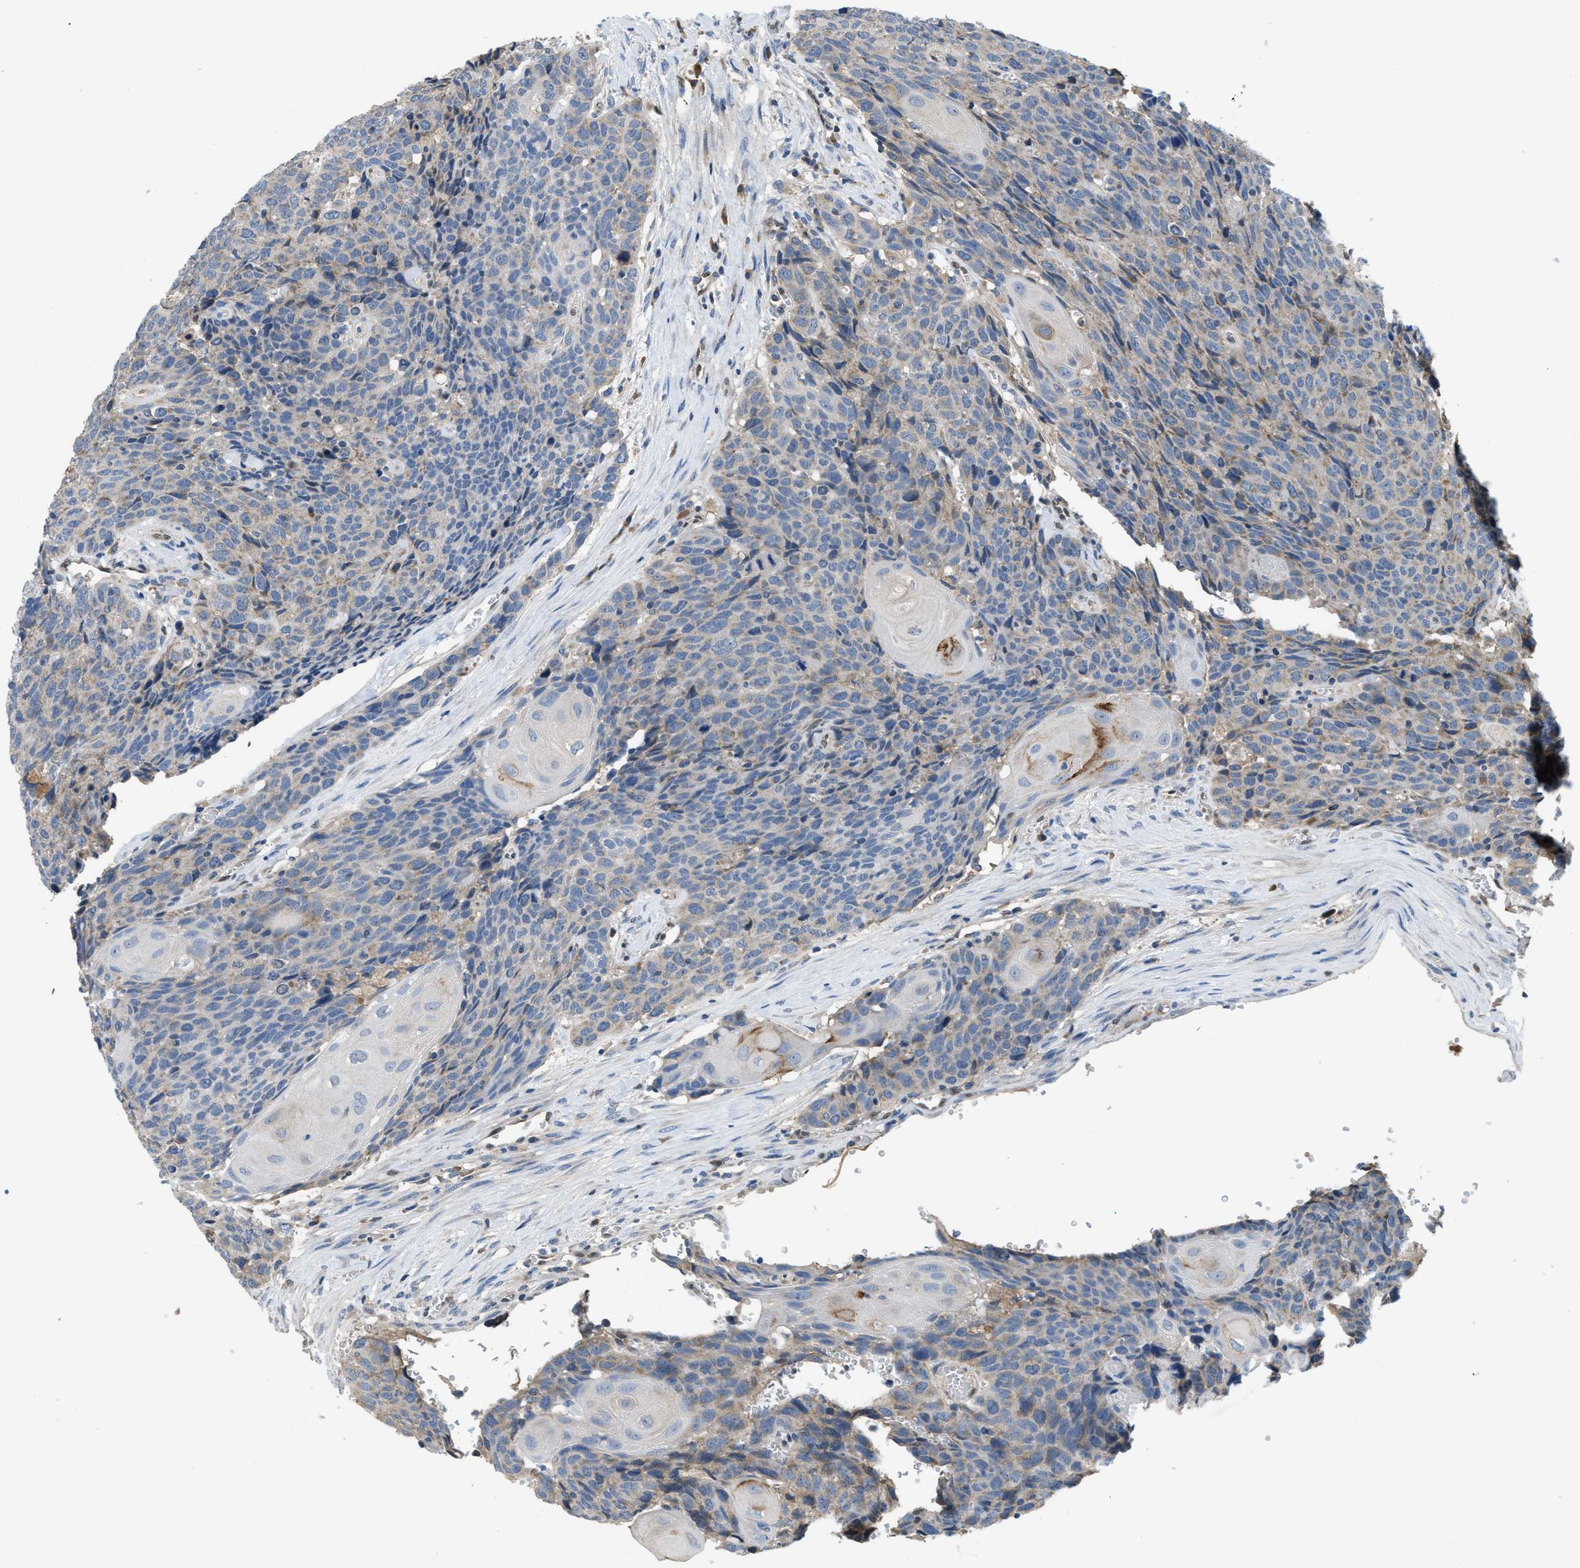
{"staining": {"intensity": "weak", "quantity": "<25%", "location": "cytoplasmic/membranous"}, "tissue": "head and neck cancer", "cell_type": "Tumor cells", "image_type": "cancer", "snomed": [{"axis": "morphology", "description": "Squamous cell carcinoma, NOS"}, {"axis": "topography", "description": "Head-Neck"}], "caption": "The image displays no staining of tumor cells in head and neck squamous cell carcinoma. (Brightfield microscopy of DAB (3,3'-diaminobenzidine) immunohistochemistry (IHC) at high magnification).", "gene": "PNKD", "patient": {"sex": "male", "age": 66}}